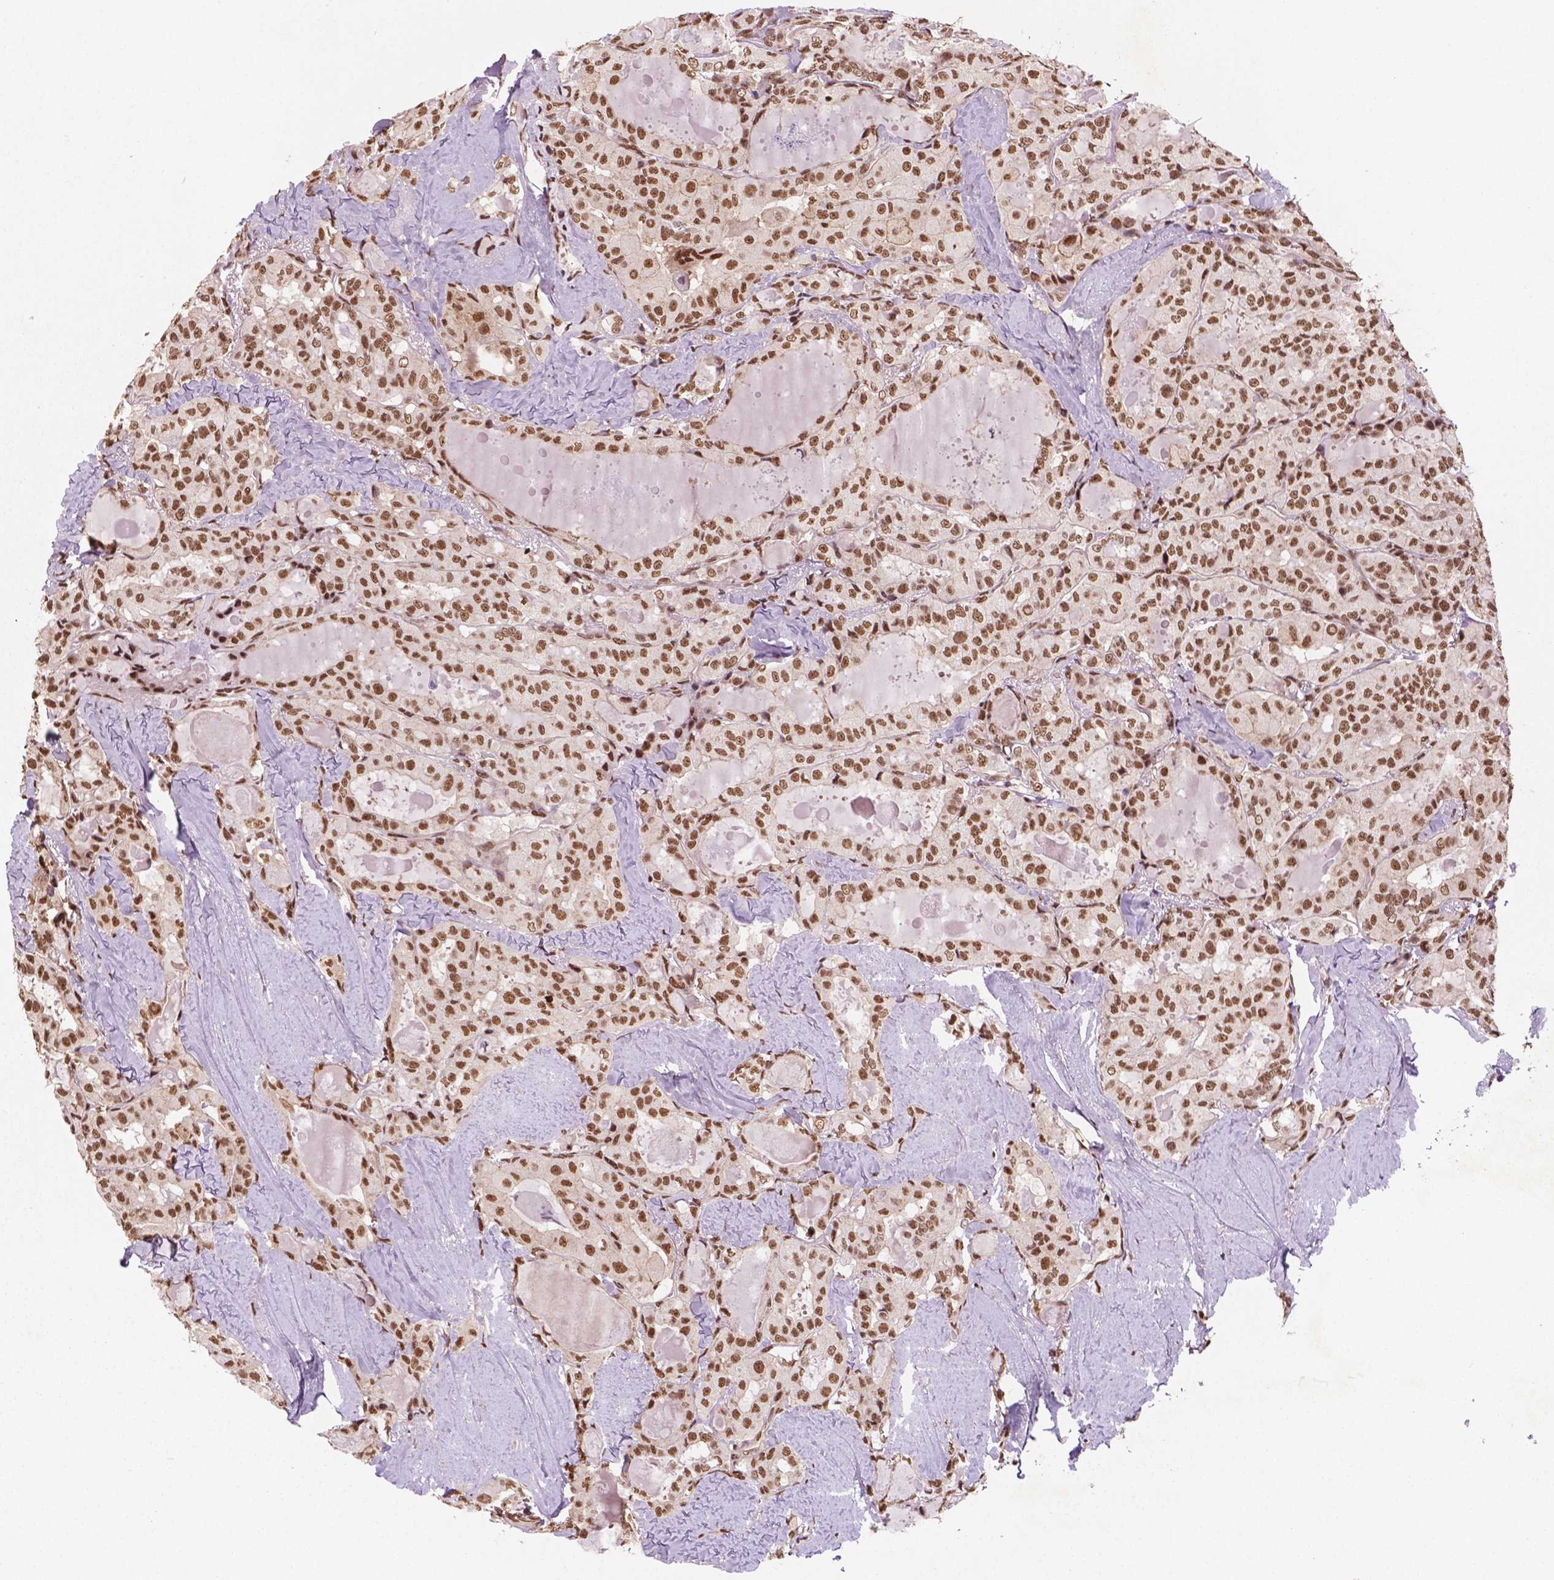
{"staining": {"intensity": "moderate", "quantity": ">75%", "location": "nuclear"}, "tissue": "thyroid cancer", "cell_type": "Tumor cells", "image_type": "cancer", "snomed": [{"axis": "morphology", "description": "Papillary adenocarcinoma, NOS"}, {"axis": "topography", "description": "Thyroid gland"}], "caption": "This photomicrograph exhibits thyroid papillary adenocarcinoma stained with immunohistochemistry to label a protein in brown. The nuclear of tumor cells show moderate positivity for the protein. Nuclei are counter-stained blue.", "gene": "SIRT6", "patient": {"sex": "female", "age": 41}}